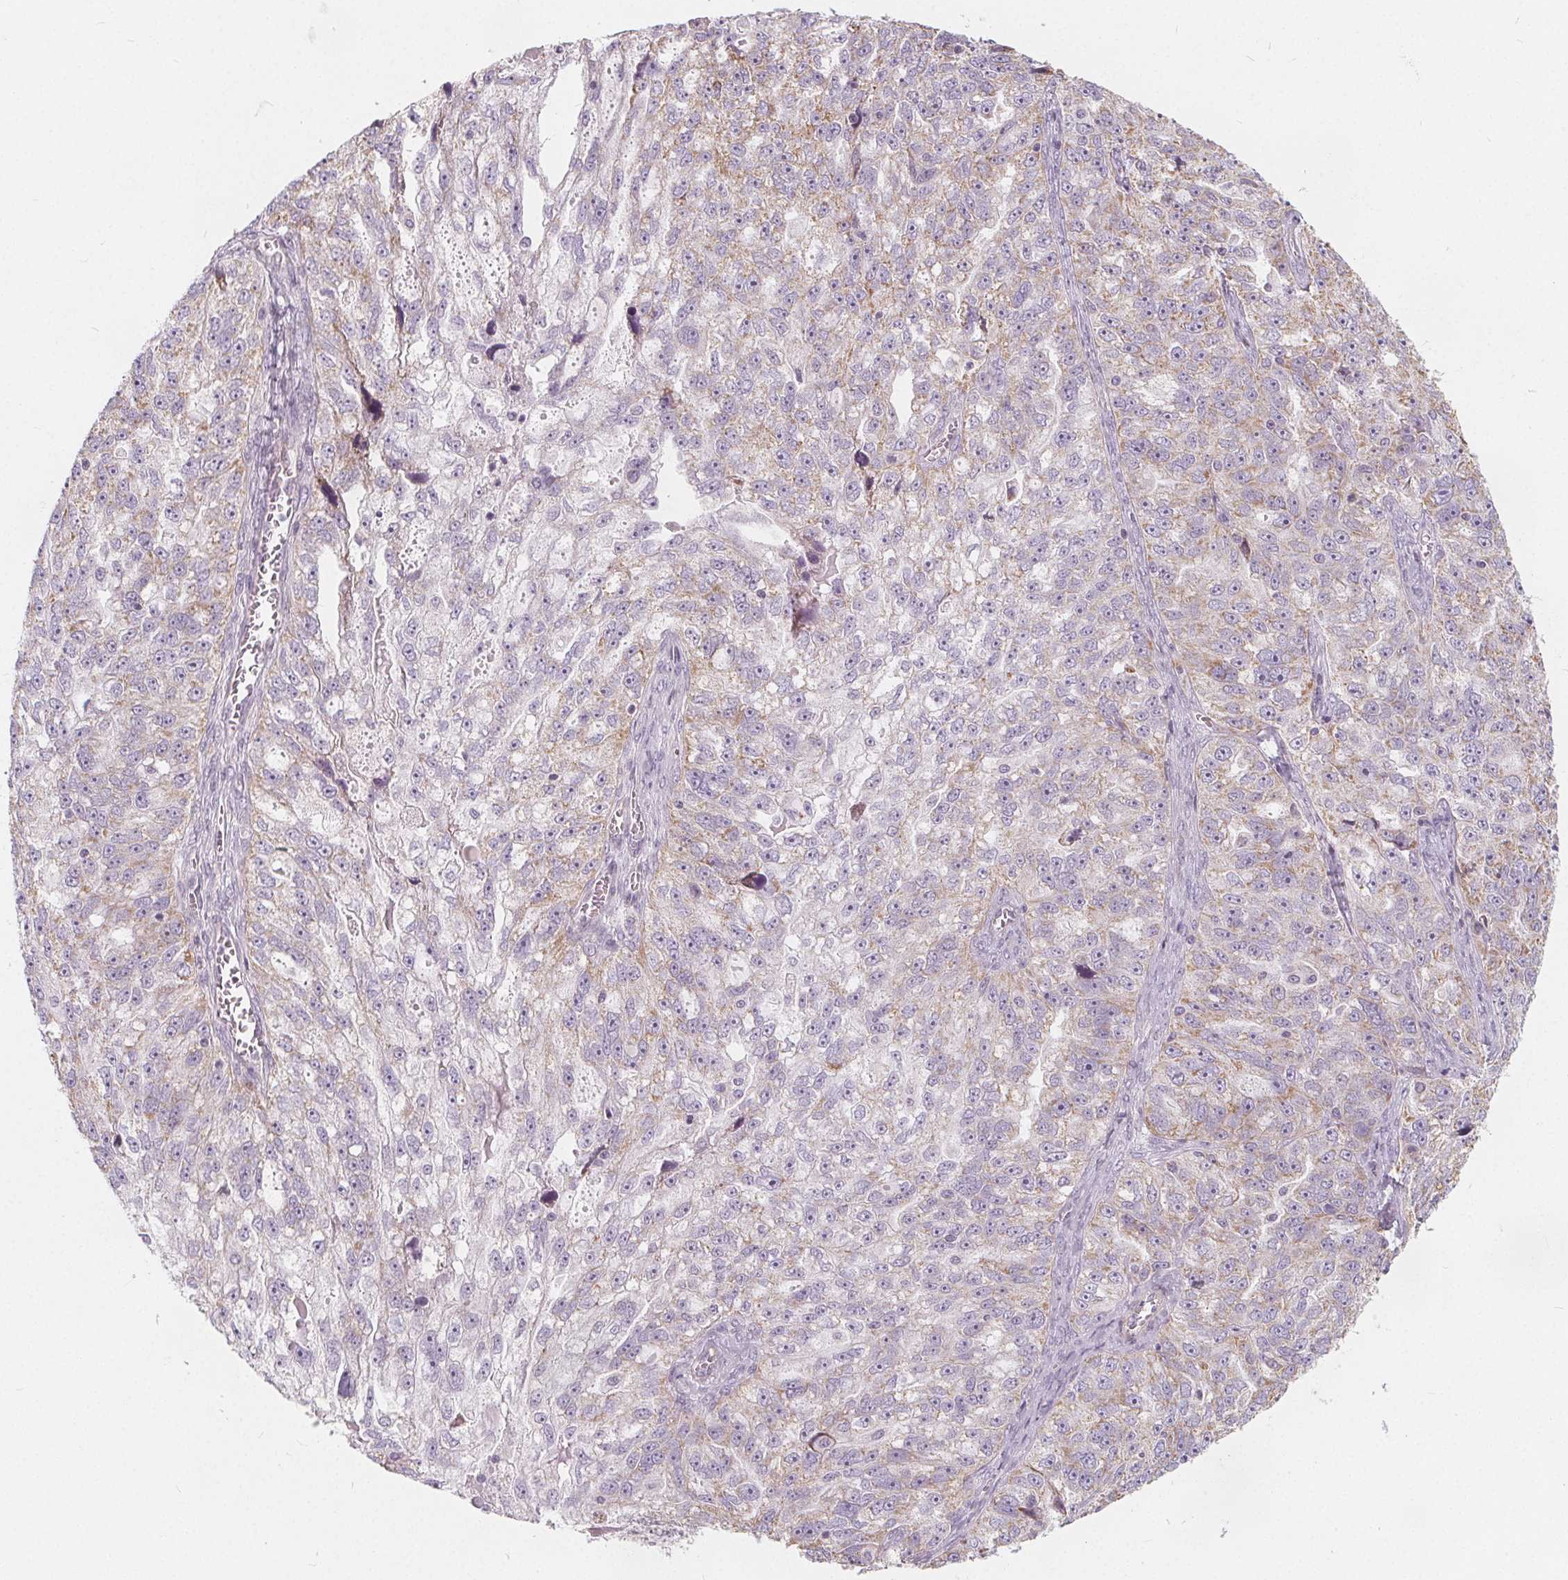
{"staining": {"intensity": "weak", "quantity": "<25%", "location": "cytoplasmic/membranous"}, "tissue": "ovarian cancer", "cell_type": "Tumor cells", "image_type": "cancer", "snomed": [{"axis": "morphology", "description": "Cystadenocarcinoma, serous, NOS"}, {"axis": "topography", "description": "Ovary"}], "caption": "Ovarian serous cystadenocarcinoma was stained to show a protein in brown. There is no significant staining in tumor cells. (Immunohistochemistry, brightfield microscopy, high magnification).", "gene": "NUP210L", "patient": {"sex": "female", "age": 51}}